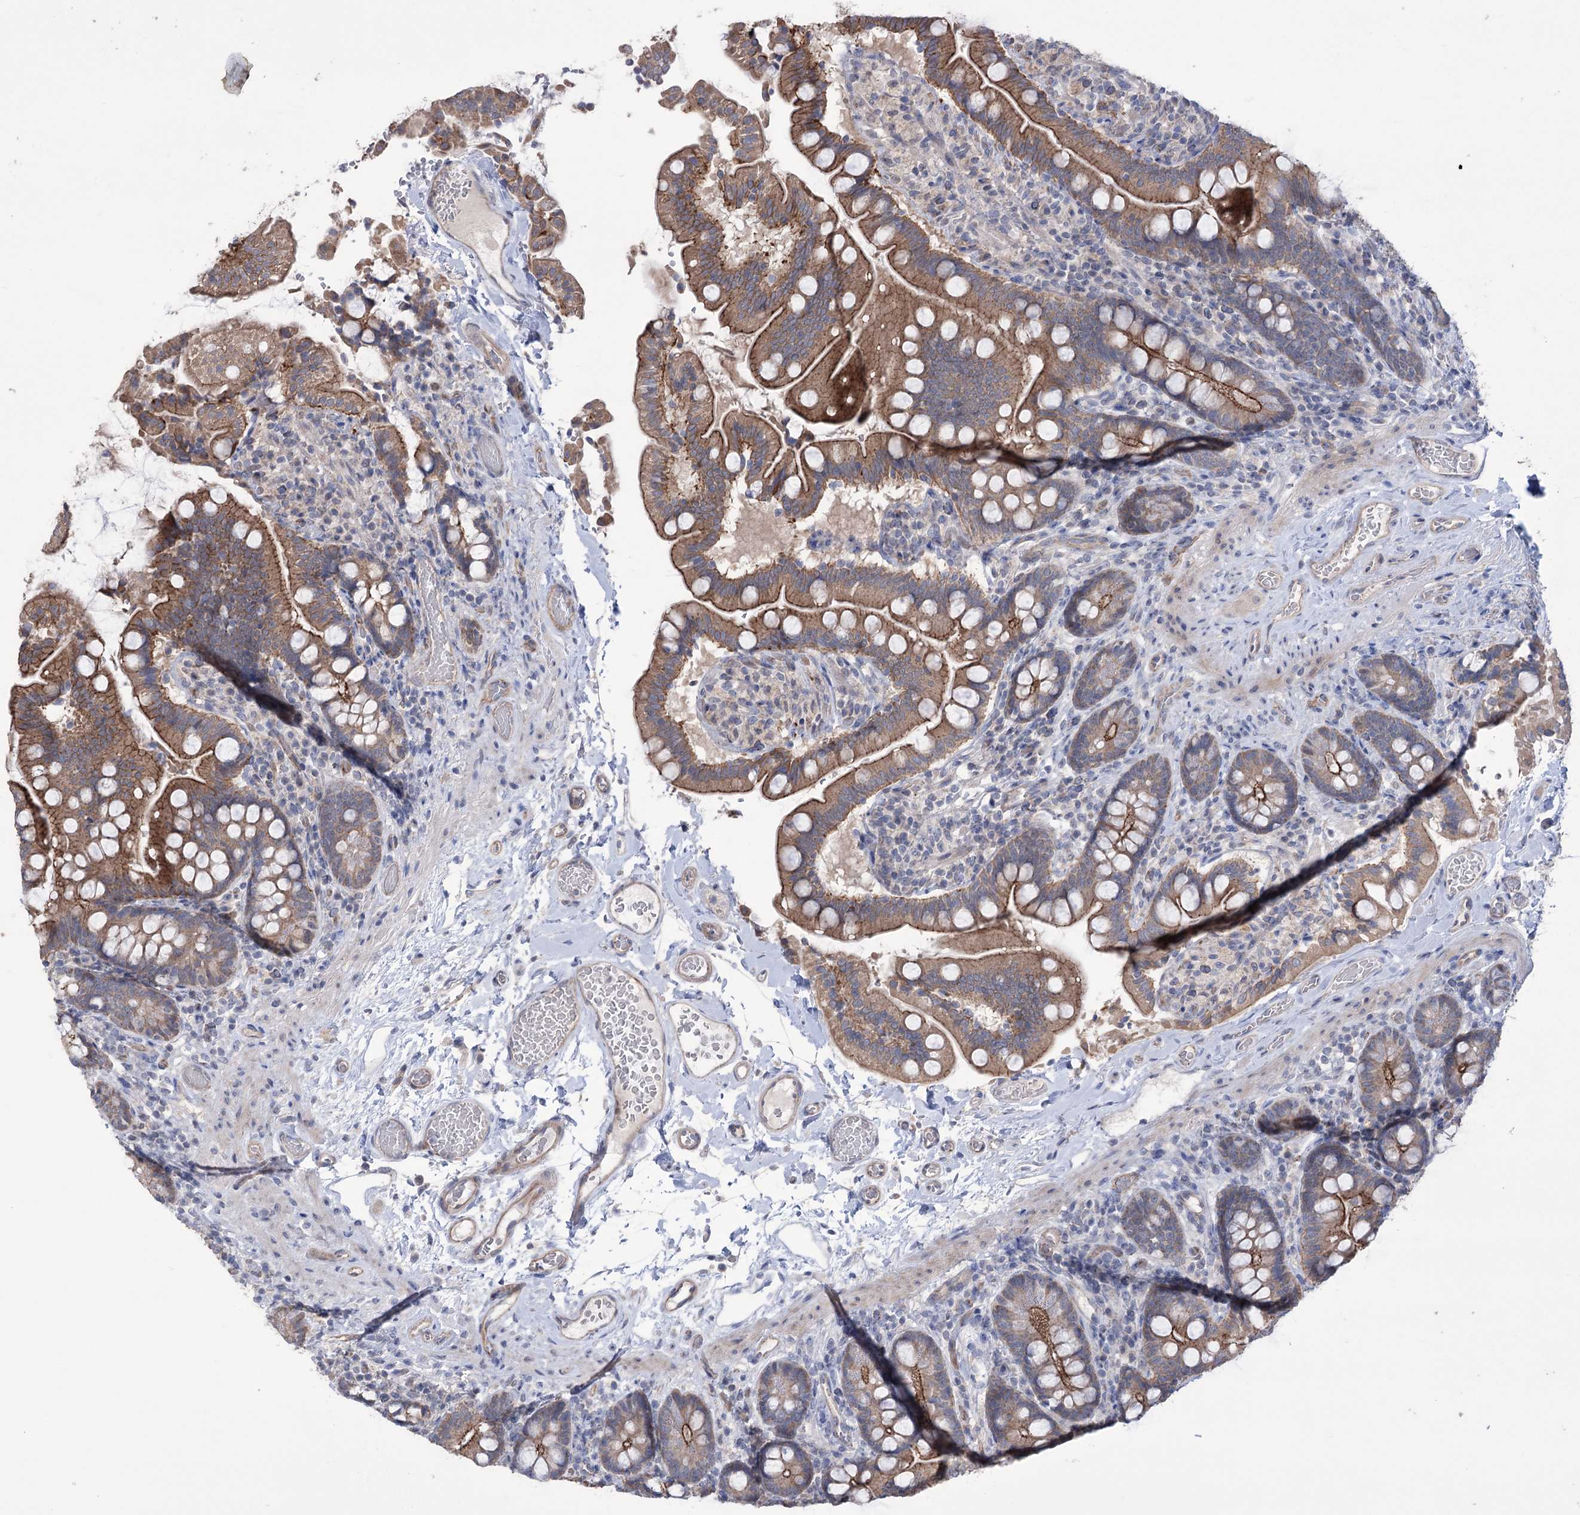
{"staining": {"intensity": "moderate", "quantity": ">75%", "location": "cytoplasmic/membranous"}, "tissue": "small intestine", "cell_type": "Glandular cells", "image_type": "normal", "snomed": [{"axis": "morphology", "description": "Normal tissue, NOS"}, {"axis": "topography", "description": "Small intestine"}], "caption": "Human small intestine stained with a brown dye demonstrates moderate cytoplasmic/membranous positive positivity in approximately >75% of glandular cells.", "gene": "TRIM71", "patient": {"sex": "female", "age": 64}}